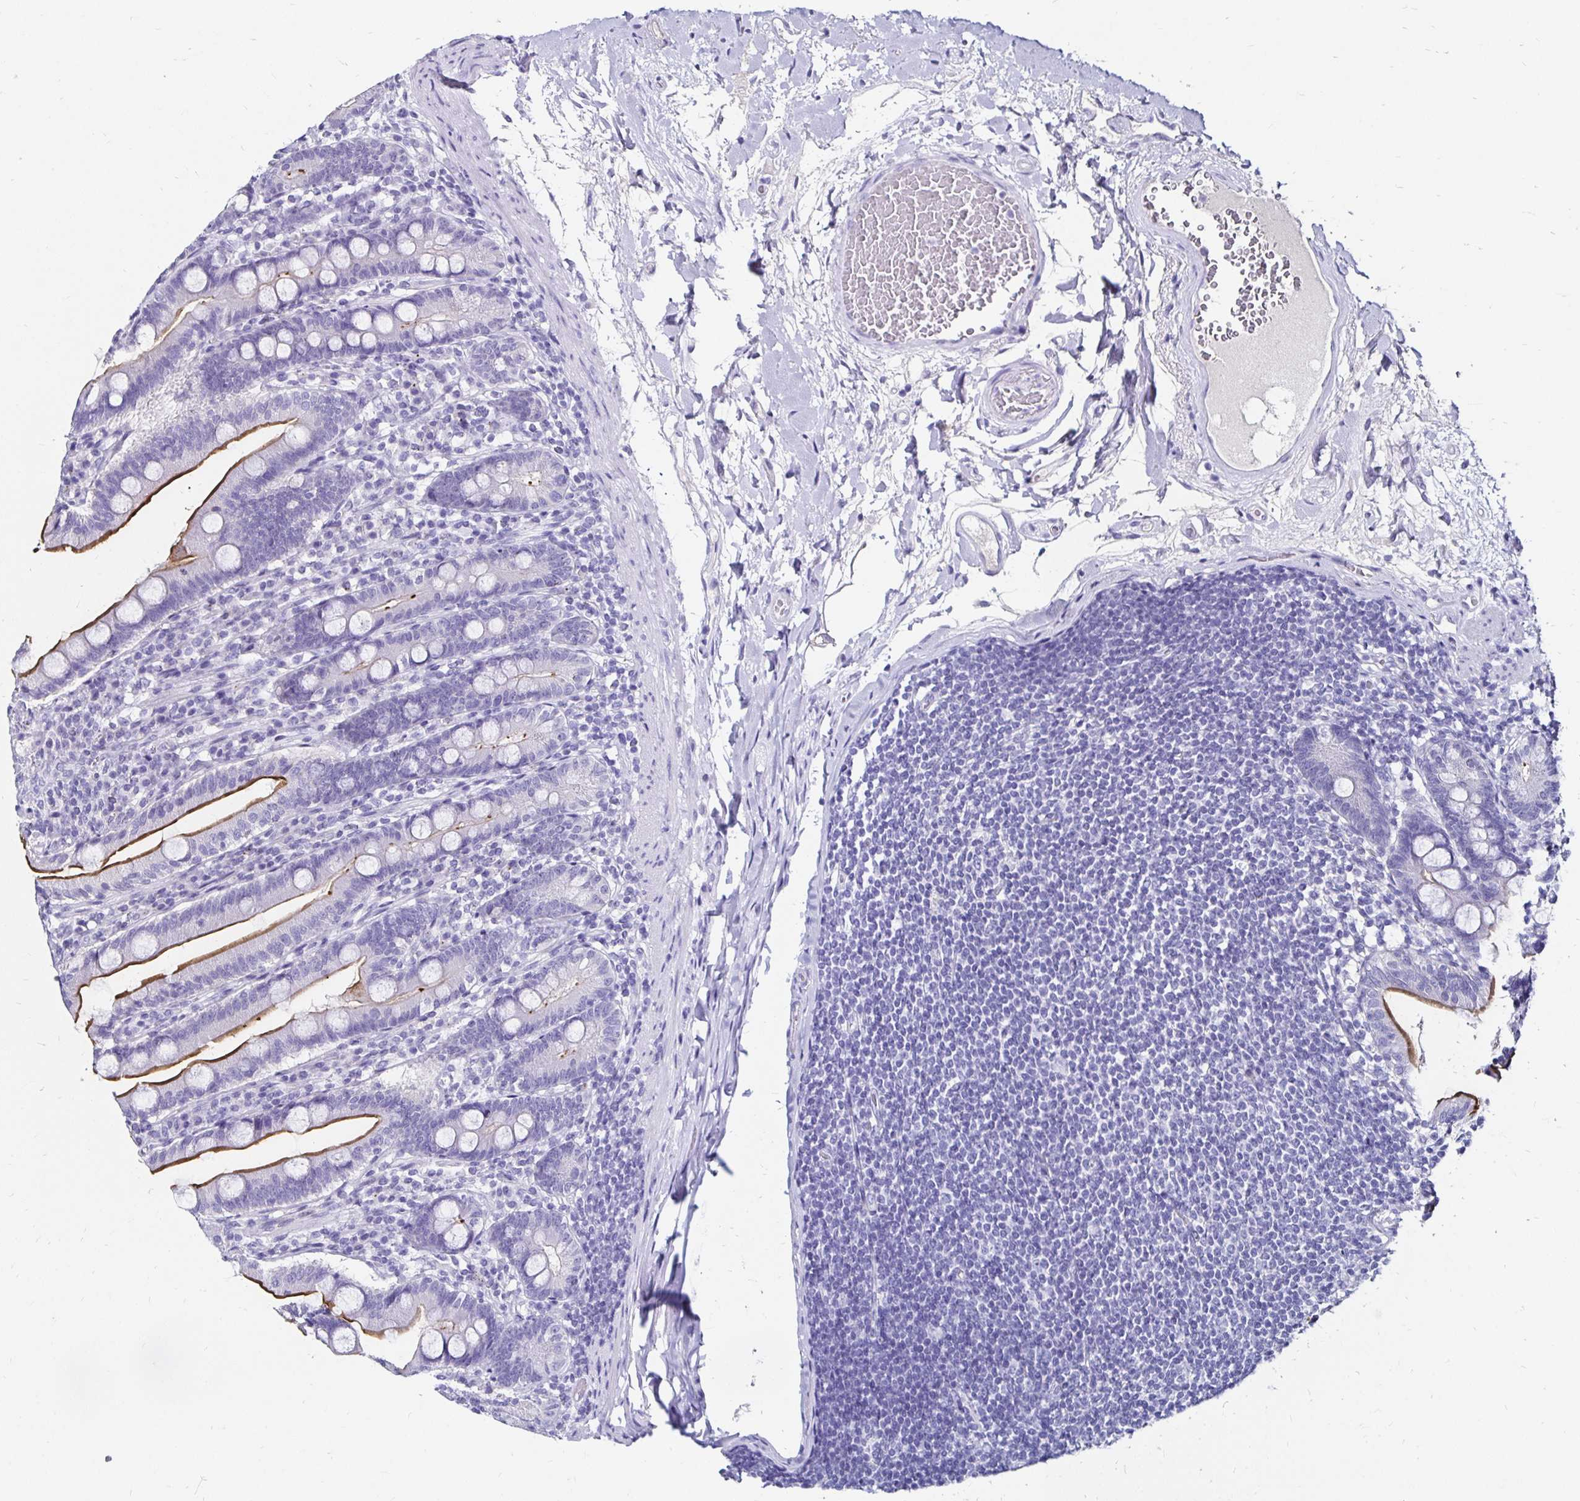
{"staining": {"intensity": "strong", "quantity": "<25%", "location": "cytoplasmic/membranous"}, "tissue": "duodenum", "cell_type": "Glandular cells", "image_type": "normal", "snomed": [{"axis": "morphology", "description": "Normal tissue, NOS"}, {"axis": "topography", "description": "Duodenum"}], "caption": "An immunohistochemistry histopathology image of benign tissue is shown. Protein staining in brown highlights strong cytoplasmic/membranous positivity in duodenum within glandular cells. (IHC, brightfield microscopy, high magnification).", "gene": "KCNT1", "patient": {"sex": "female", "age": 67}}